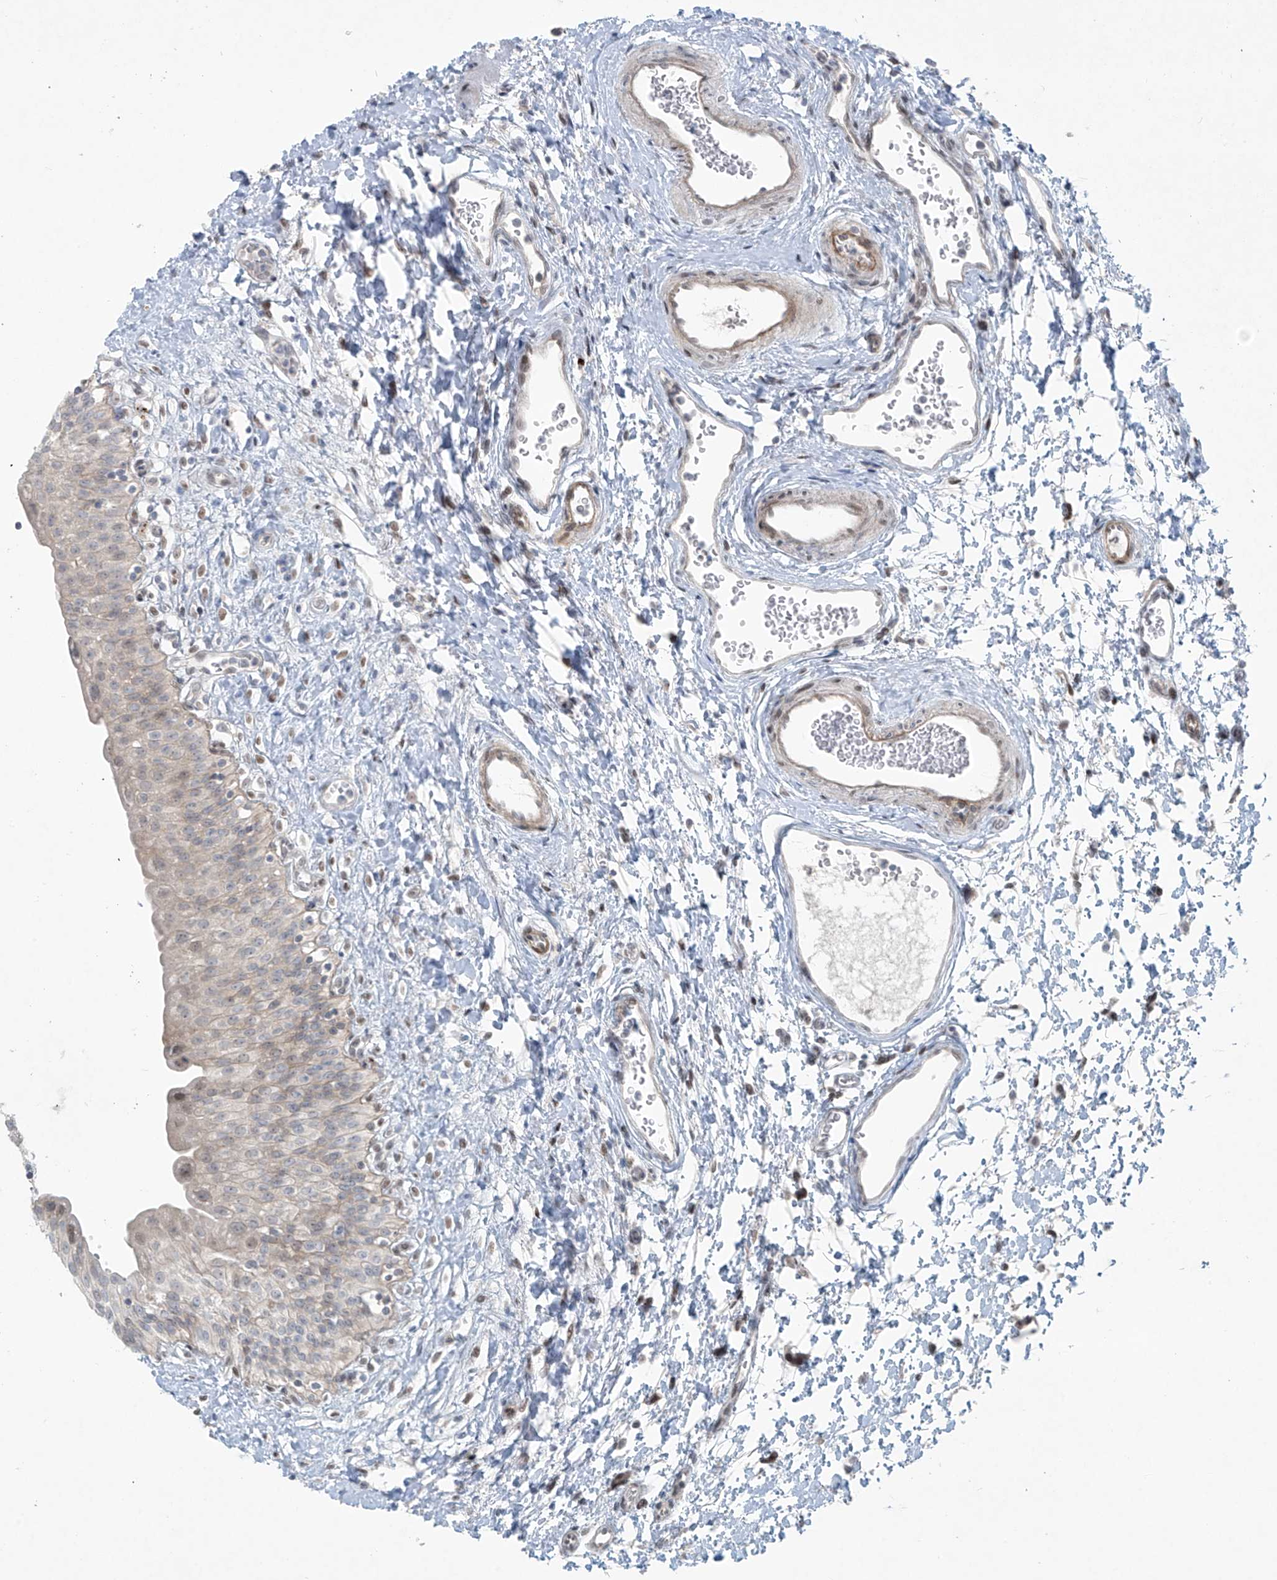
{"staining": {"intensity": "negative", "quantity": "none", "location": "none"}, "tissue": "urinary bladder", "cell_type": "Urothelial cells", "image_type": "normal", "snomed": [{"axis": "morphology", "description": "Normal tissue, NOS"}, {"axis": "topography", "description": "Urinary bladder"}], "caption": "An immunohistochemistry histopathology image of benign urinary bladder is shown. There is no staining in urothelial cells of urinary bladder.", "gene": "PPAT", "patient": {"sex": "male", "age": 51}}